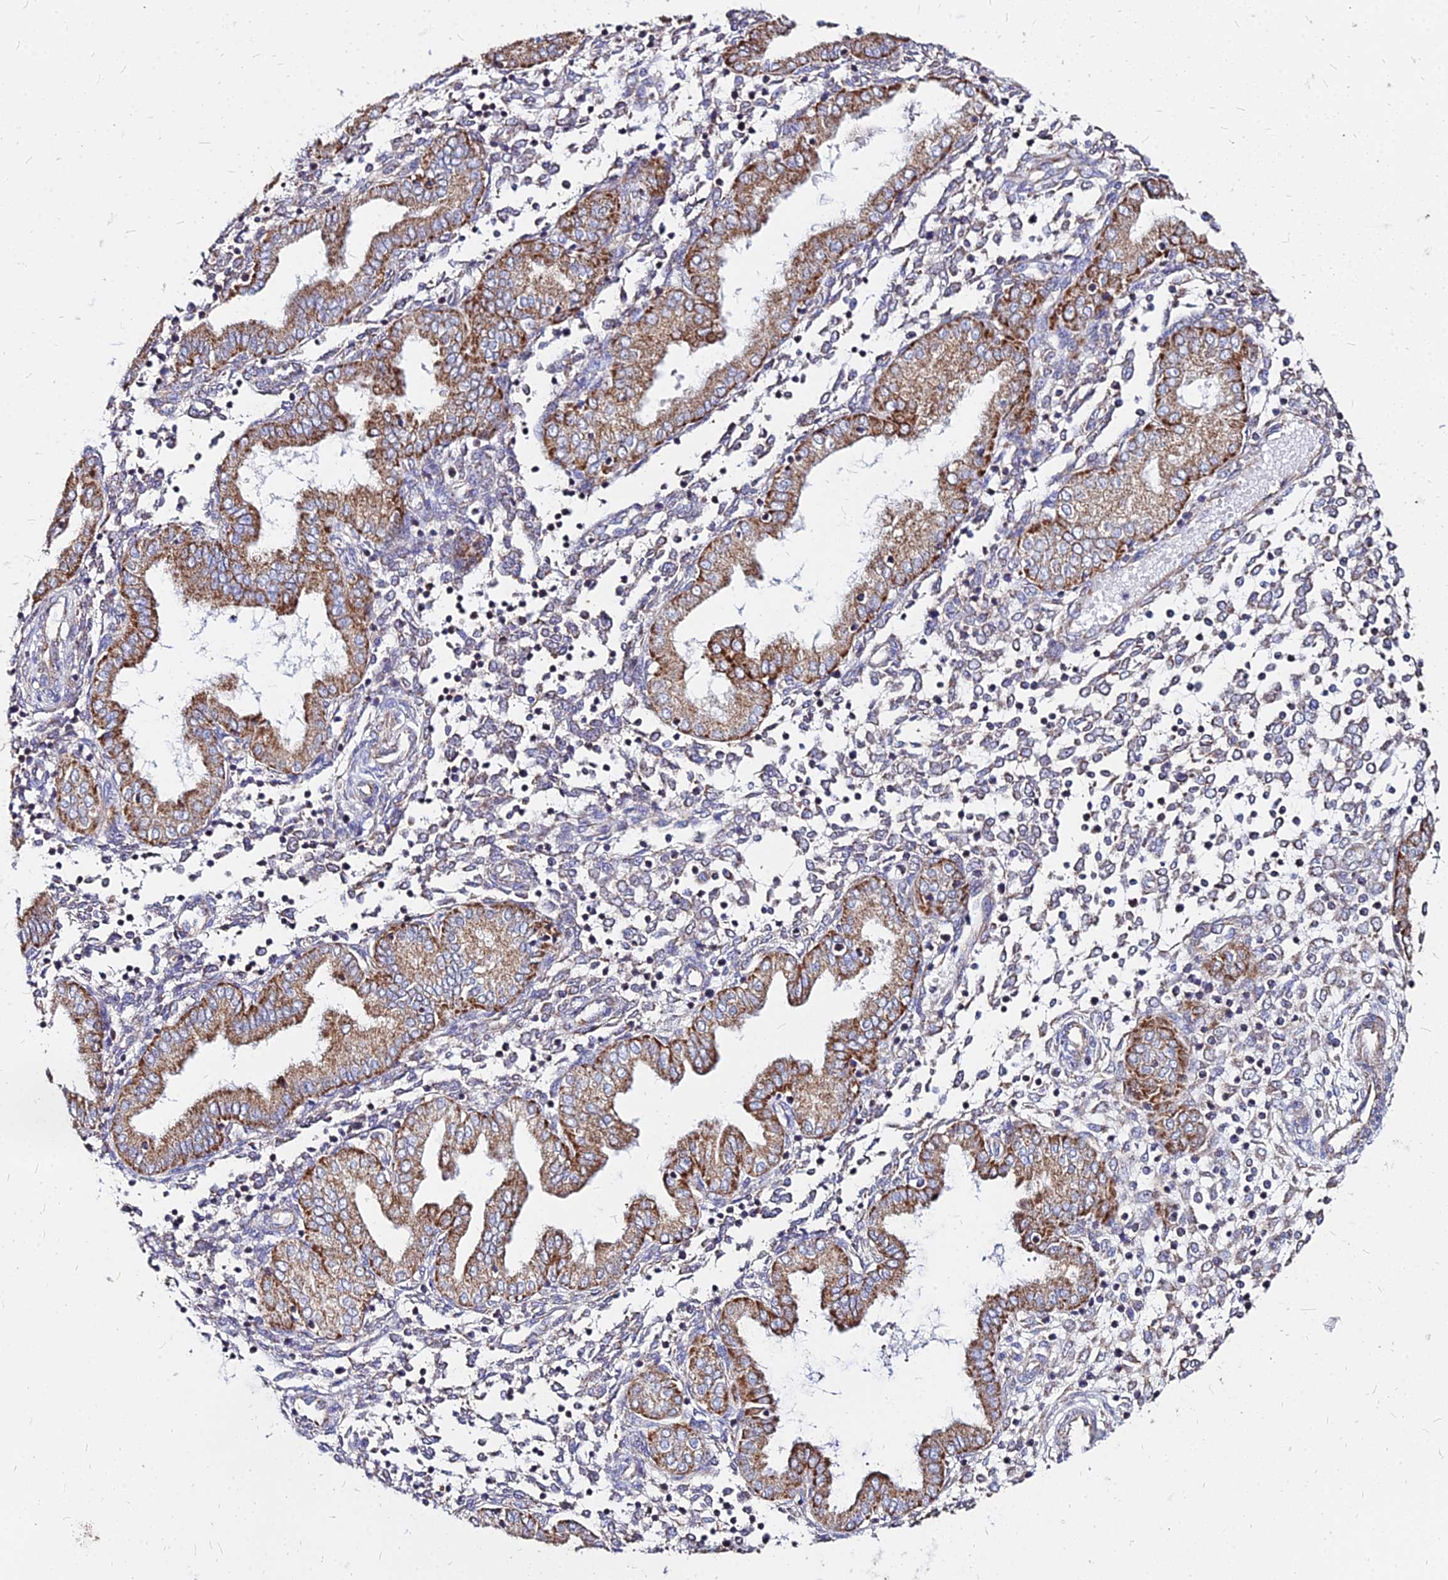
{"staining": {"intensity": "negative", "quantity": "none", "location": "none"}, "tissue": "endometrium", "cell_type": "Cells in endometrial stroma", "image_type": "normal", "snomed": [{"axis": "morphology", "description": "Normal tissue, NOS"}, {"axis": "topography", "description": "Endometrium"}], "caption": "IHC photomicrograph of benign endometrium: human endometrium stained with DAB (3,3'-diaminobenzidine) demonstrates no significant protein expression in cells in endometrial stroma.", "gene": "DLD", "patient": {"sex": "female", "age": 53}}